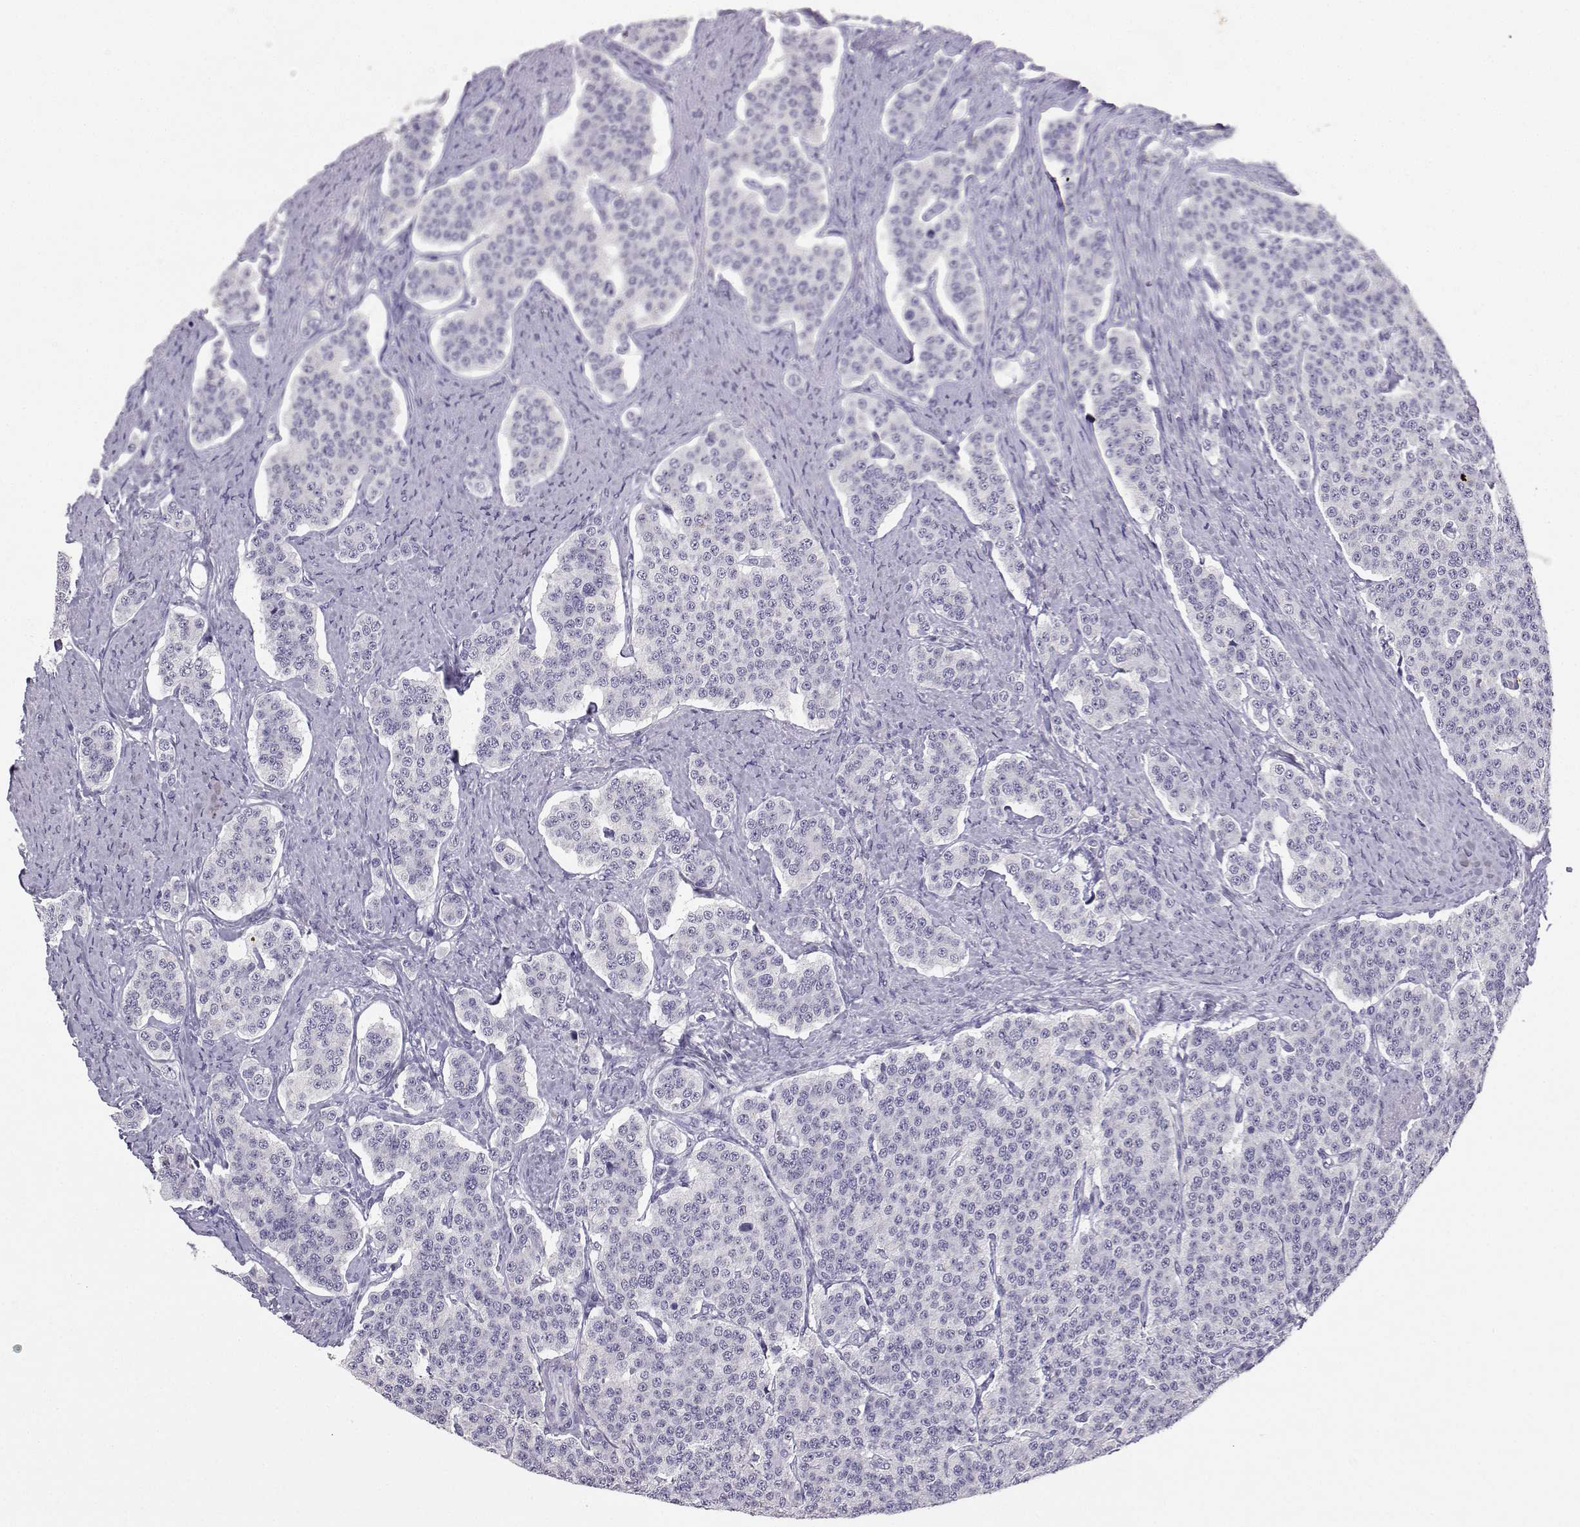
{"staining": {"intensity": "negative", "quantity": "none", "location": "none"}, "tissue": "carcinoid", "cell_type": "Tumor cells", "image_type": "cancer", "snomed": [{"axis": "morphology", "description": "Carcinoid, malignant, NOS"}, {"axis": "topography", "description": "Small intestine"}], "caption": "Immunohistochemistry histopathology image of human malignant carcinoid stained for a protein (brown), which displays no expression in tumor cells. (DAB (3,3'-diaminobenzidine) immunohistochemistry with hematoxylin counter stain).", "gene": "TBR1", "patient": {"sex": "female", "age": 58}}